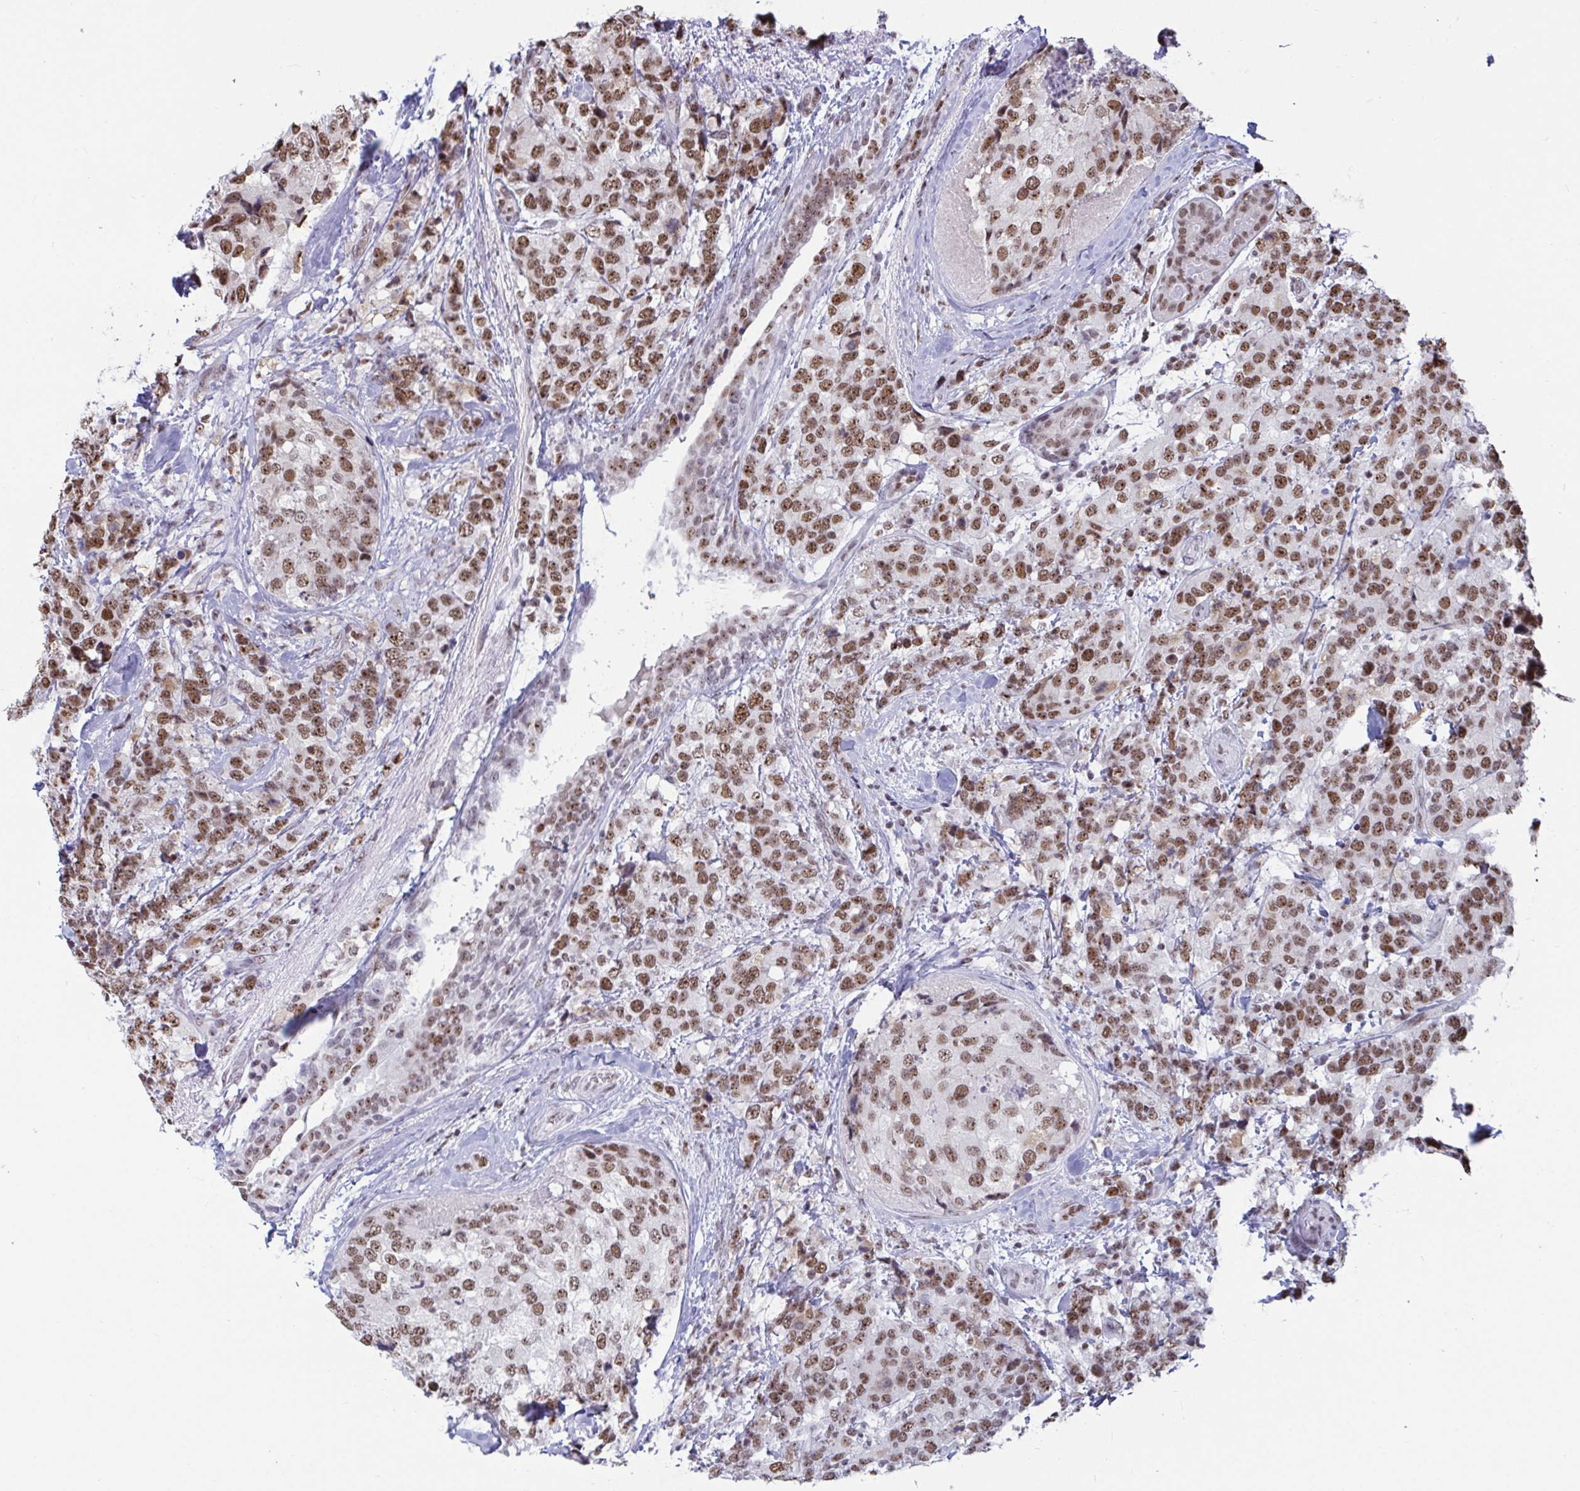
{"staining": {"intensity": "moderate", "quantity": ">75%", "location": "nuclear"}, "tissue": "breast cancer", "cell_type": "Tumor cells", "image_type": "cancer", "snomed": [{"axis": "morphology", "description": "Lobular carcinoma"}, {"axis": "topography", "description": "Breast"}], "caption": "Moderate nuclear positivity for a protein is appreciated in approximately >75% of tumor cells of breast cancer using immunohistochemistry.", "gene": "SUPT16H", "patient": {"sex": "female", "age": 59}}